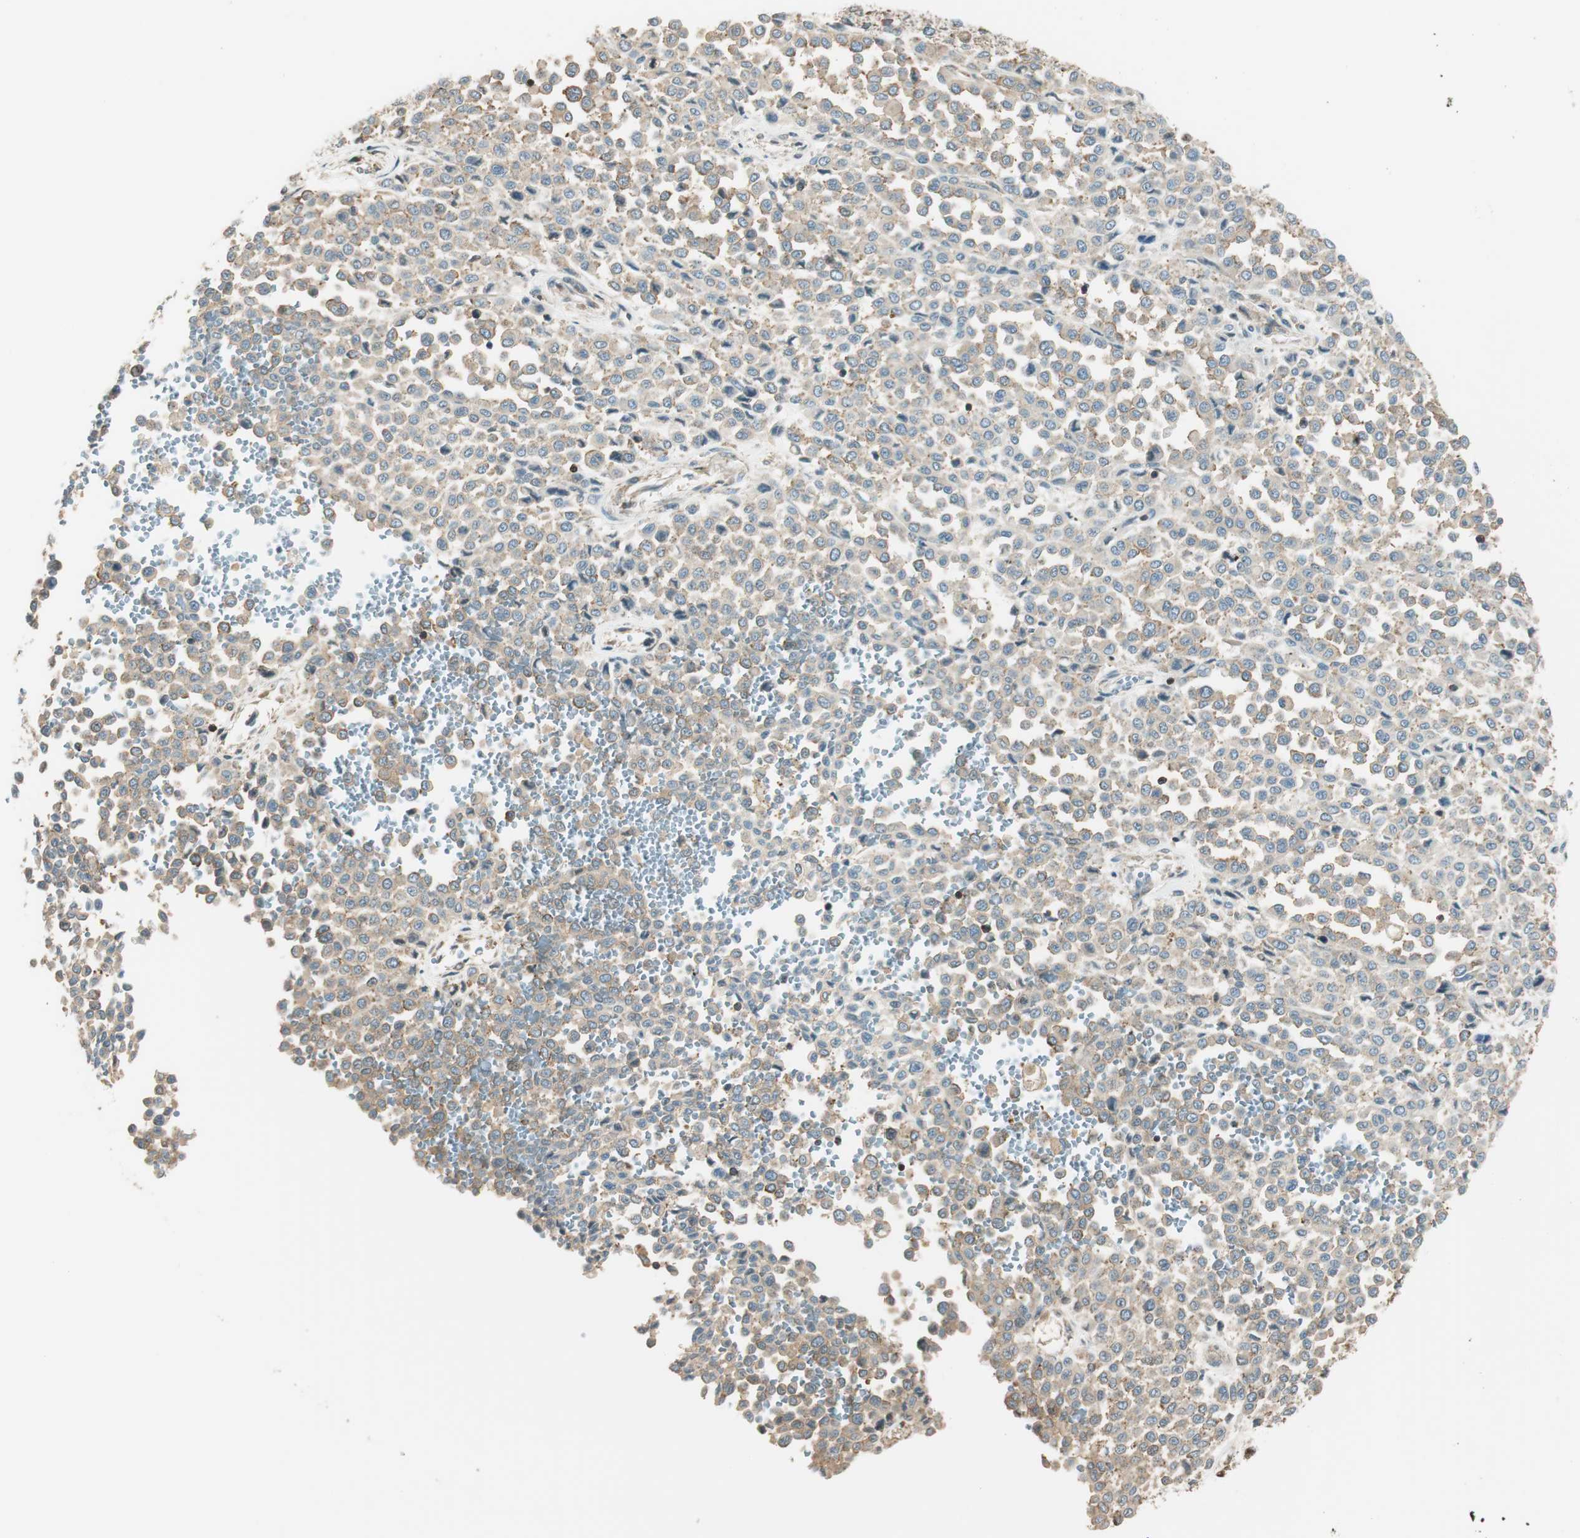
{"staining": {"intensity": "weak", "quantity": ">75%", "location": "cytoplasmic/membranous"}, "tissue": "melanoma", "cell_type": "Tumor cells", "image_type": "cancer", "snomed": [{"axis": "morphology", "description": "Malignant melanoma, Metastatic site"}, {"axis": "topography", "description": "Pancreas"}], "caption": "About >75% of tumor cells in melanoma demonstrate weak cytoplasmic/membranous protein positivity as visualized by brown immunohistochemical staining.", "gene": "PI4K2B", "patient": {"sex": "female", "age": 30}}